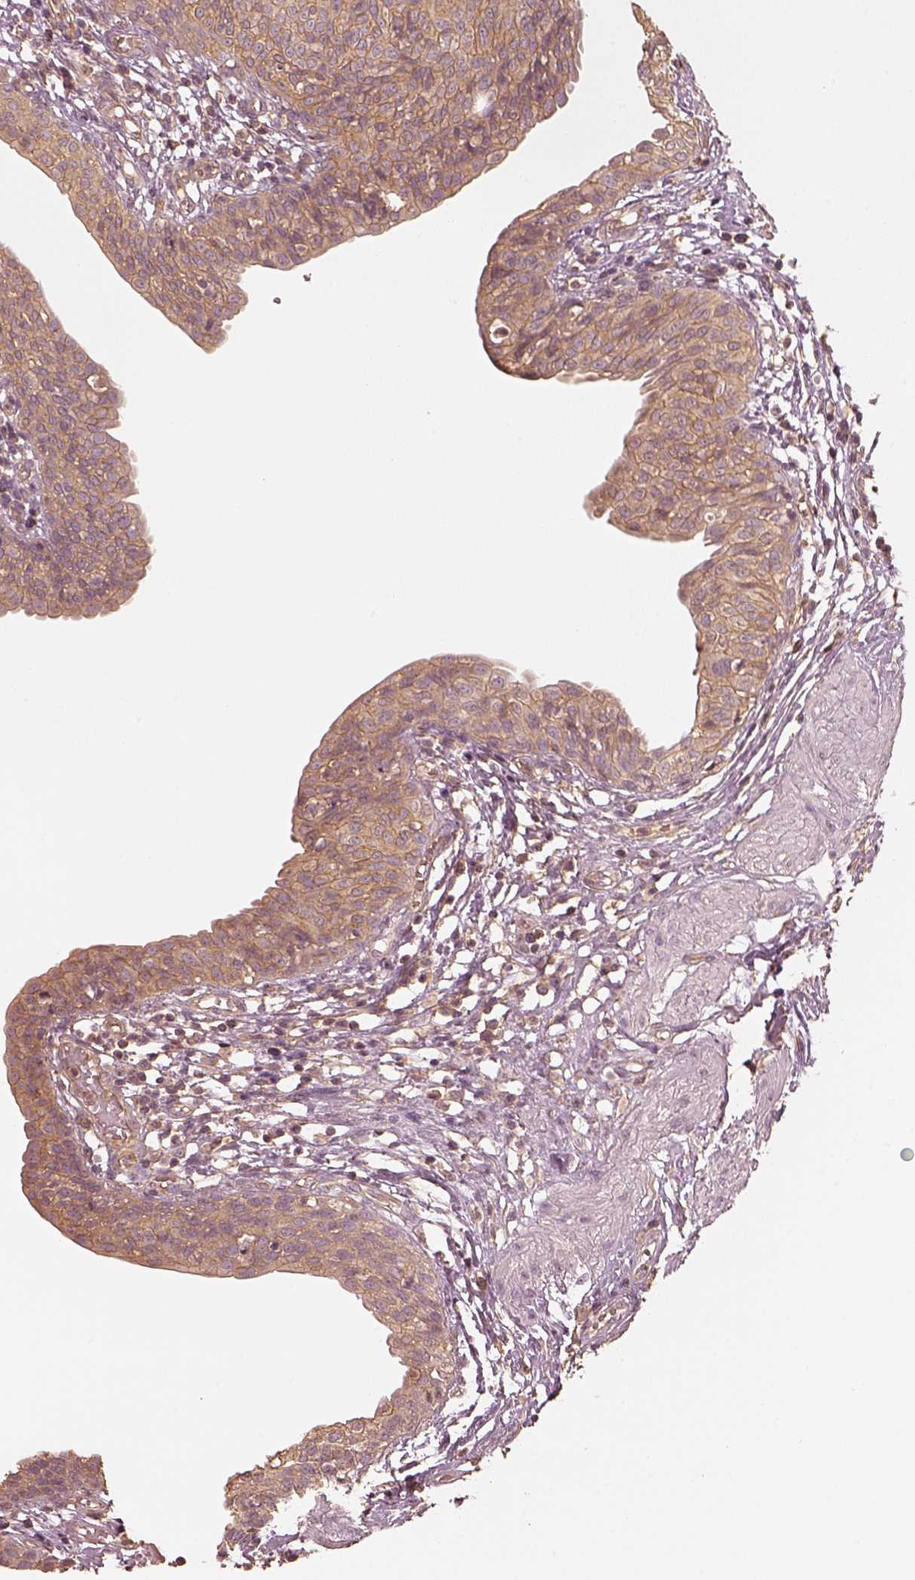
{"staining": {"intensity": "moderate", "quantity": ">75%", "location": "cytoplasmic/membranous"}, "tissue": "urinary bladder", "cell_type": "Urothelial cells", "image_type": "normal", "snomed": [{"axis": "morphology", "description": "Normal tissue, NOS"}, {"axis": "topography", "description": "Urinary bladder"}], "caption": "Normal urinary bladder exhibits moderate cytoplasmic/membranous staining in approximately >75% of urothelial cells (brown staining indicates protein expression, while blue staining denotes nuclei)..", "gene": "WDR7", "patient": {"sex": "male", "age": 55}}